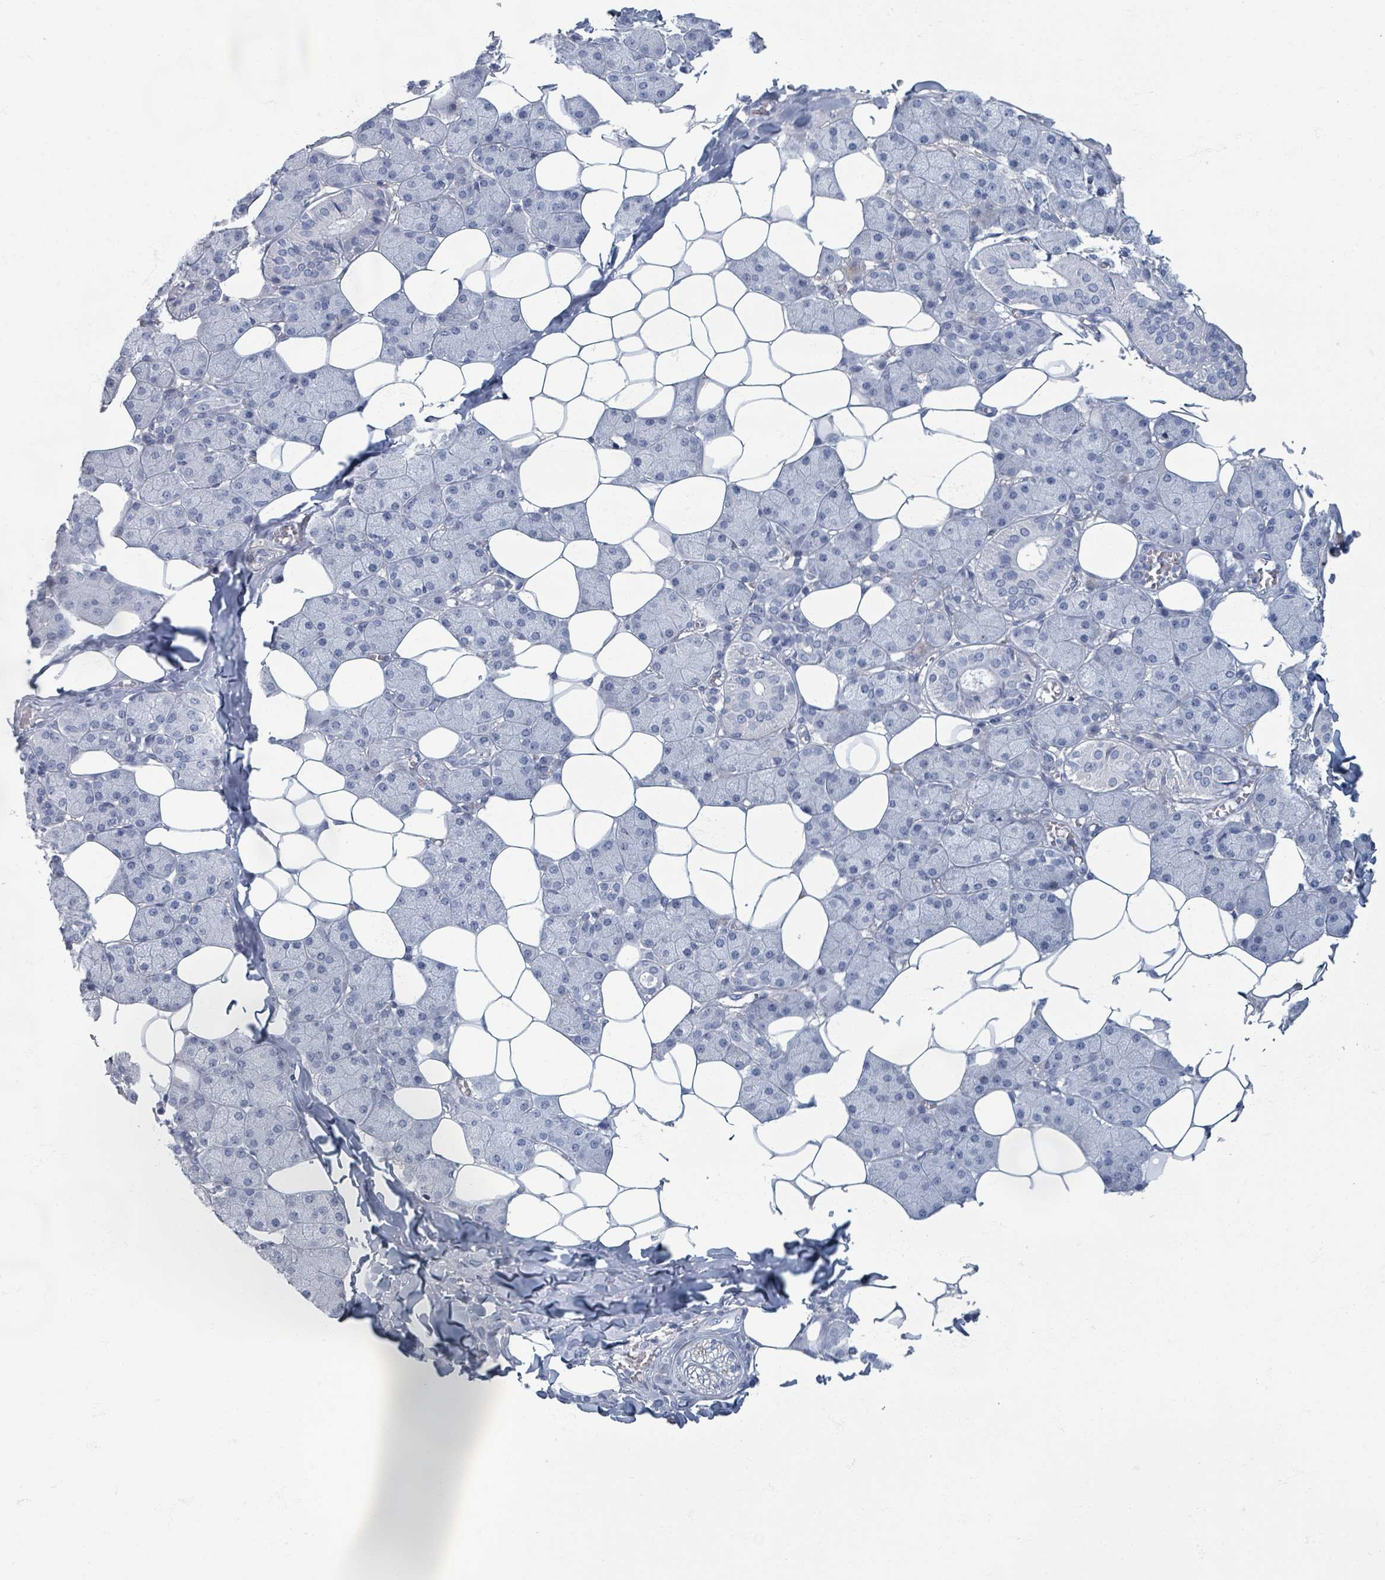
{"staining": {"intensity": "negative", "quantity": "none", "location": "none"}, "tissue": "salivary gland", "cell_type": "Glandular cells", "image_type": "normal", "snomed": [{"axis": "morphology", "description": "Normal tissue, NOS"}, {"axis": "topography", "description": "Salivary gland"}], "caption": "An image of salivary gland stained for a protein shows no brown staining in glandular cells.", "gene": "TAS2R1", "patient": {"sex": "female", "age": 33}}